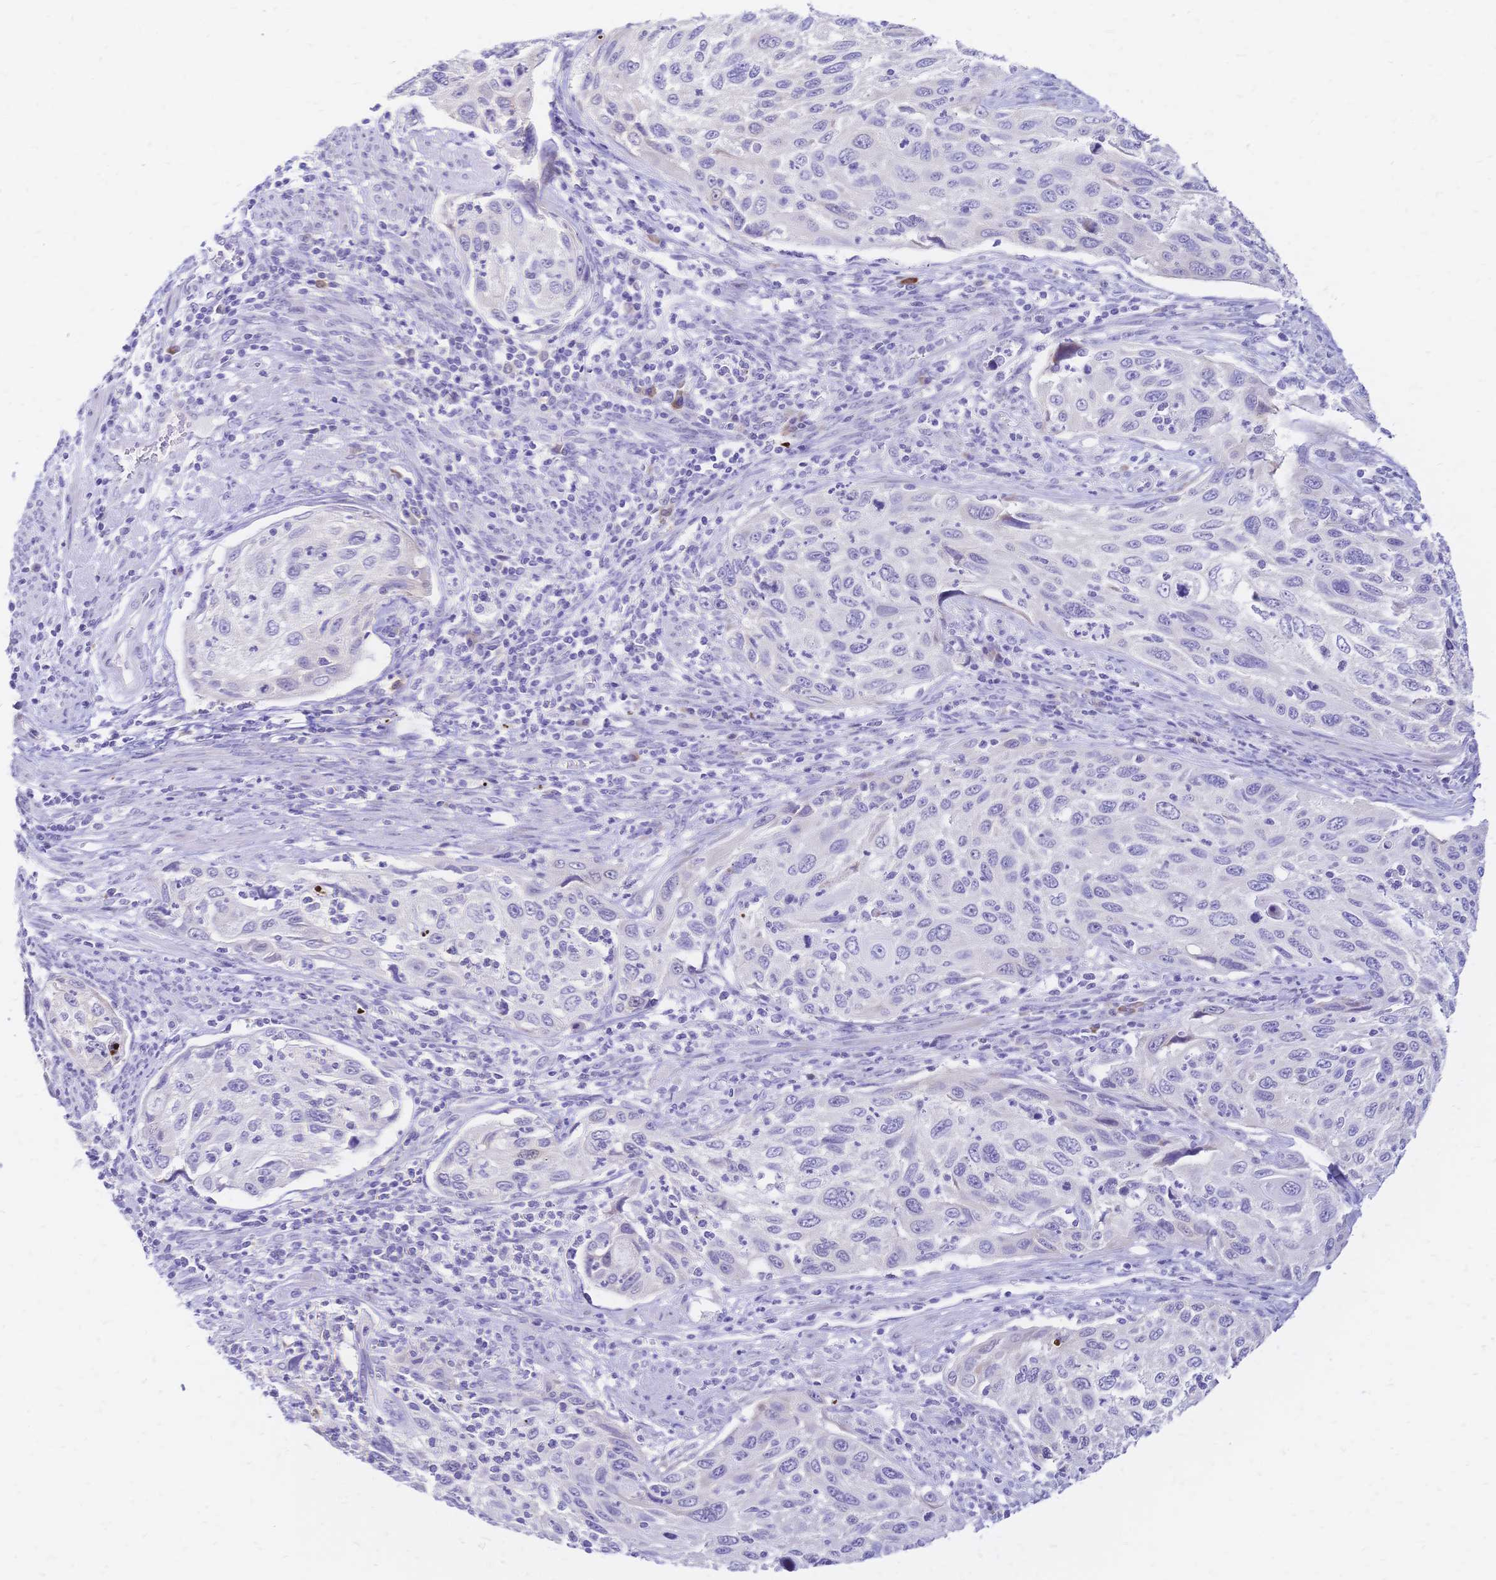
{"staining": {"intensity": "negative", "quantity": "none", "location": "none"}, "tissue": "cervical cancer", "cell_type": "Tumor cells", "image_type": "cancer", "snomed": [{"axis": "morphology", "description": "Squamous cell carcinoma, NOS"}, {"axis": "topography", "description": "Cervix"}], "caption": "DAB (3,3'-diaminobenzidine) immunohistochemical staining of human cervical squamous cell carcinoma demonstrates no significant expression in tumor cells.", "gene": "GRB7", "patient": {"sex": "female", "age": 70}}